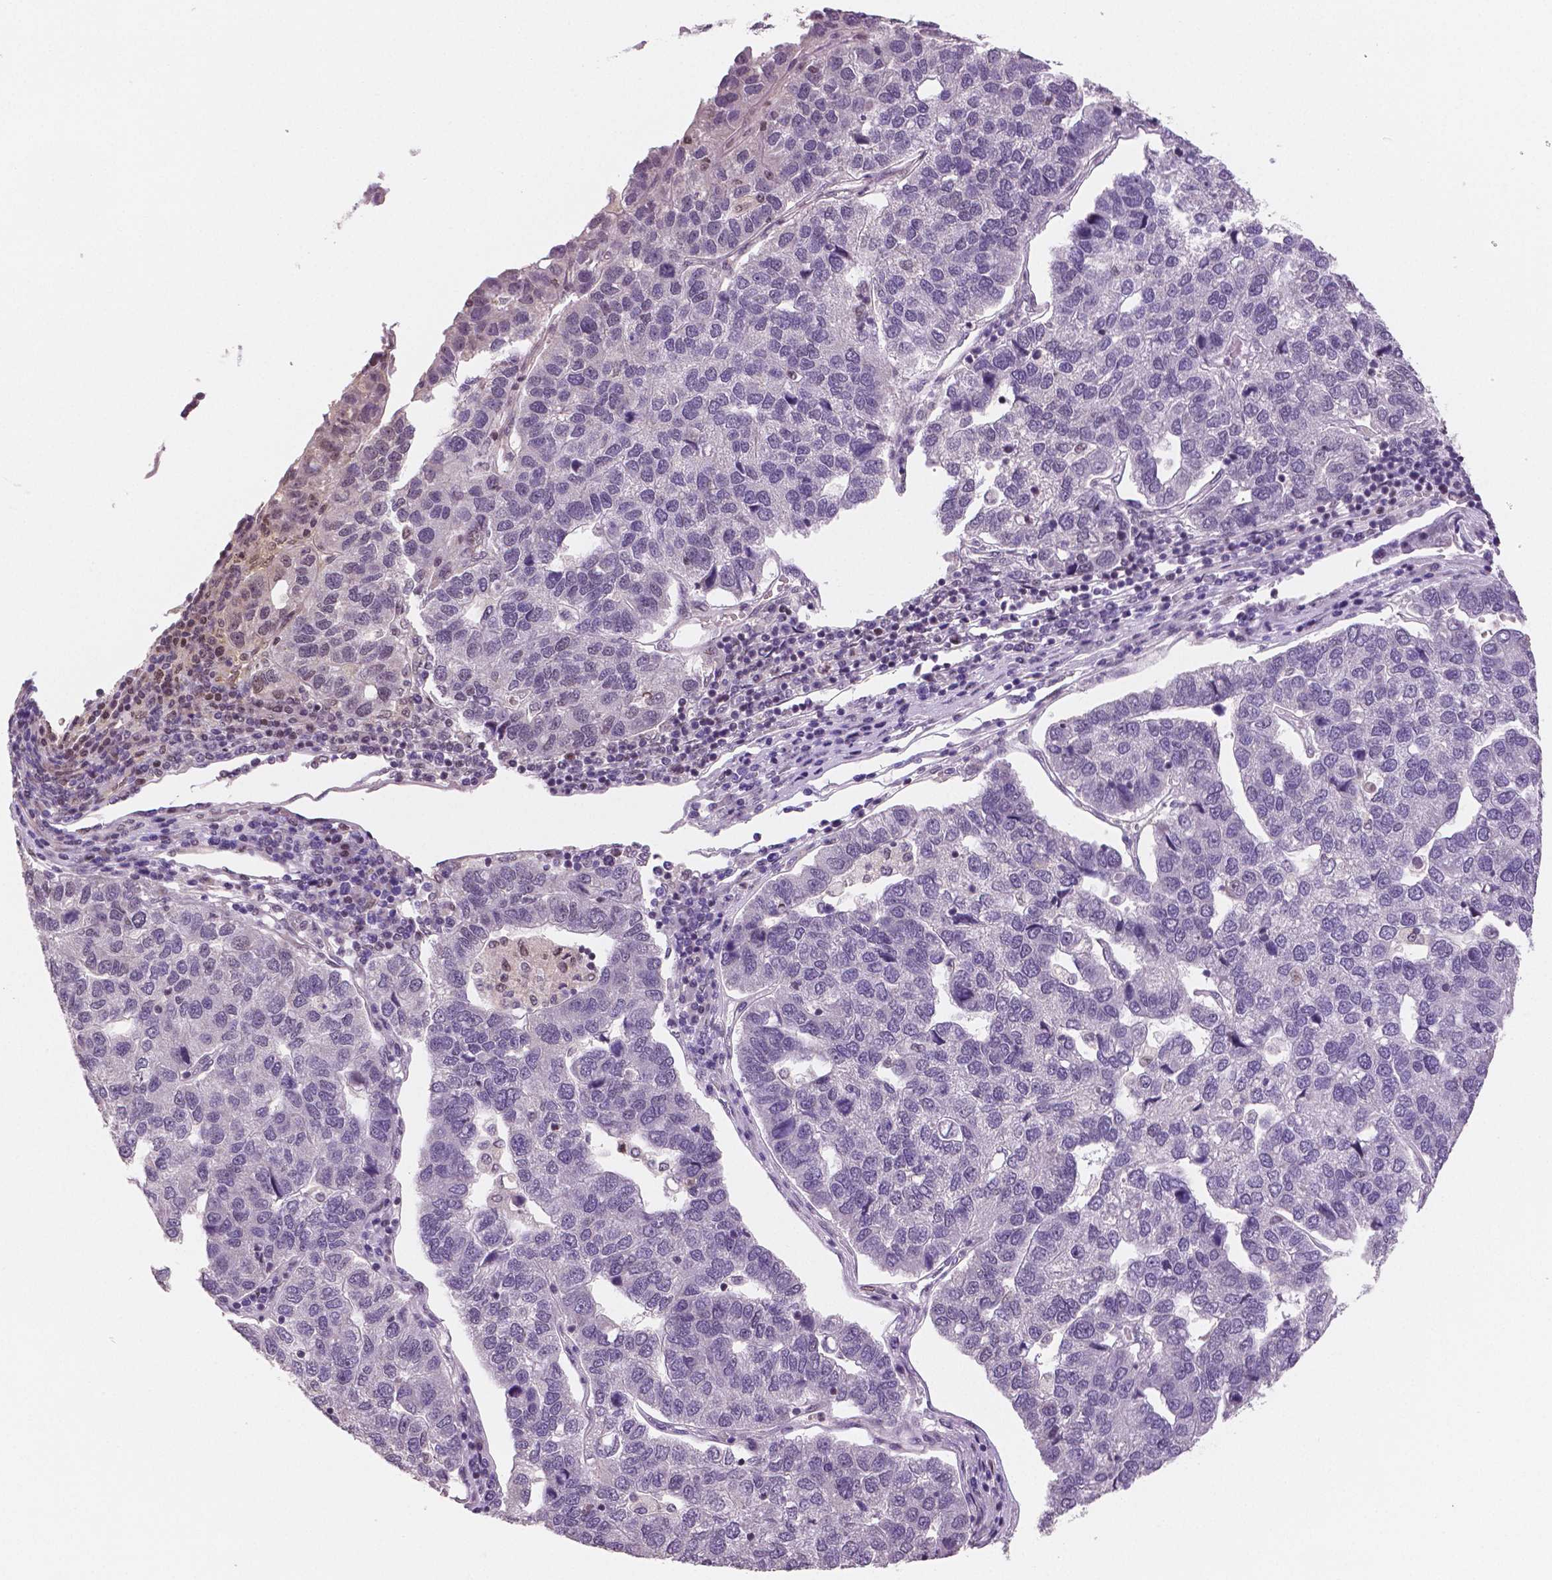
{"staining": {"intensity": "negative", "quantity": "none", "location": "none"}, "tissue": "pancreatic cancer", "cell_type": "Tumor cells", "image_type": "cancer", "snomed": [{"axis": "morphology", "description": "Adenocarcinoma, NOS"}, {"axis": "topography", "description": "Pancreas"}], "caption": "Immunohistochemistry (IHC) histopathology image of human pancreatic adenocarcinoma stained for a protein (brown), which displays no expression in tumor cells. The staining was performed using DAB to visualize the protein expression in brown, while the nuclei were stained in blue with hematoxylin (Magnification: 20x).", "gene": "STAT3", "patient": {"sex": "female", "age": 61}}